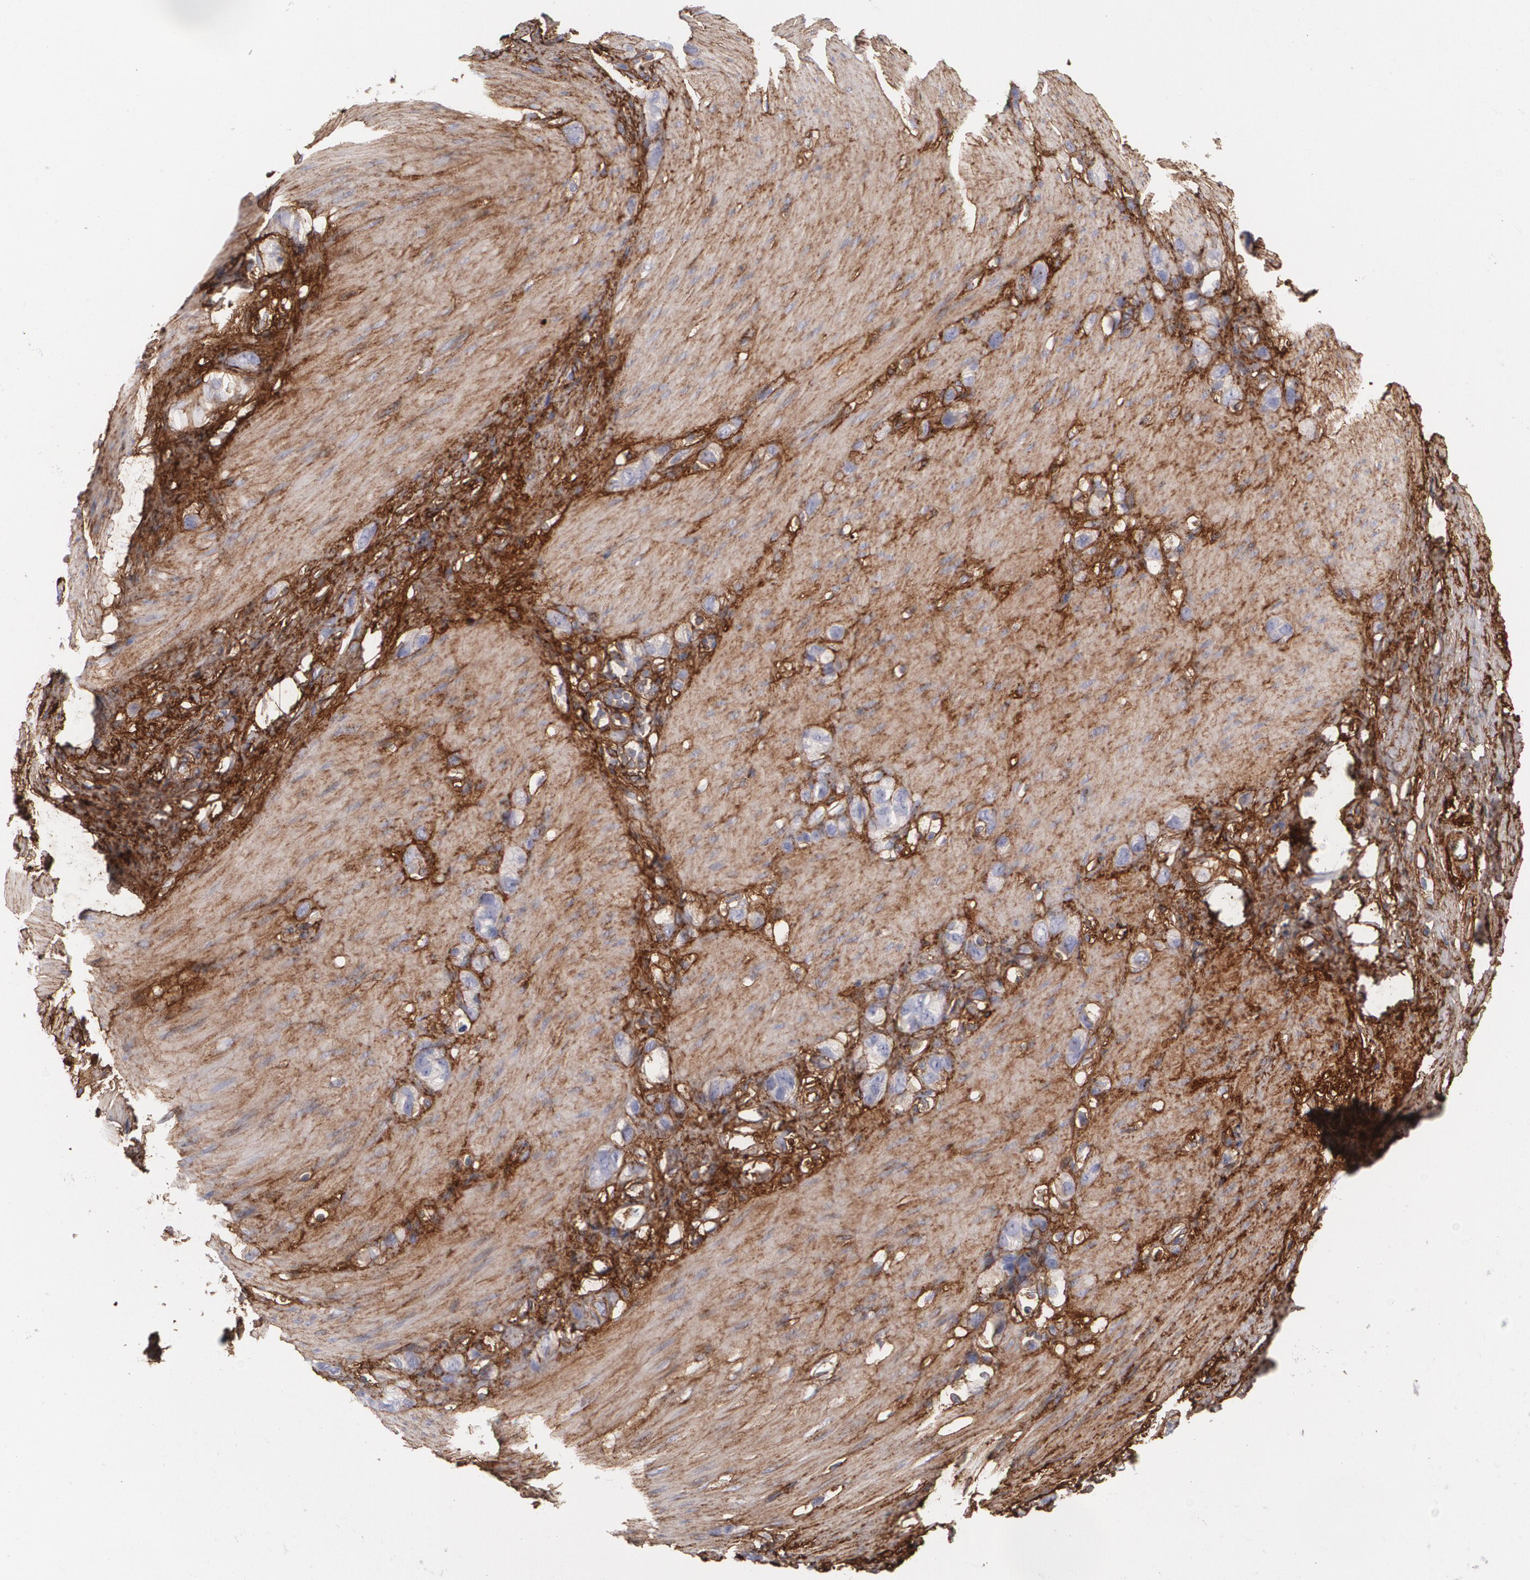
{"staining": {"intensity": "weak", "quantity": ">75%", "location": "cytoplasmic/membranous"}, "tissue": "stomach cancer", "cell_type": "Tumor cells", "image_type": "cancer", "snomed": [{"axis": "morphology", "description": "Normal tissue, NOS"}, {"axis": "morphology", "description": "Adenocarcinoma, NOS"}, {"axis": "morphology", "description": "Adenocarcinoma, High grade"}, {"axis": "topography", "description": "Stomach, upper"}, {"axis": "topography", "description": "Stomach"}], "caption": "Immunohistochemical staining of human stomach adenocarcinoma displays low levels of weak cytoplasmic/membranous staining in about >75% of tumor cells. The staining was performed using DAB to visualize the protein expression in brown, while the nuclei were stained in blue with hematoxylin (Magnification: 20x).", "gene": "FBLN1", "patient": {"sex": "female", "age": 65}}